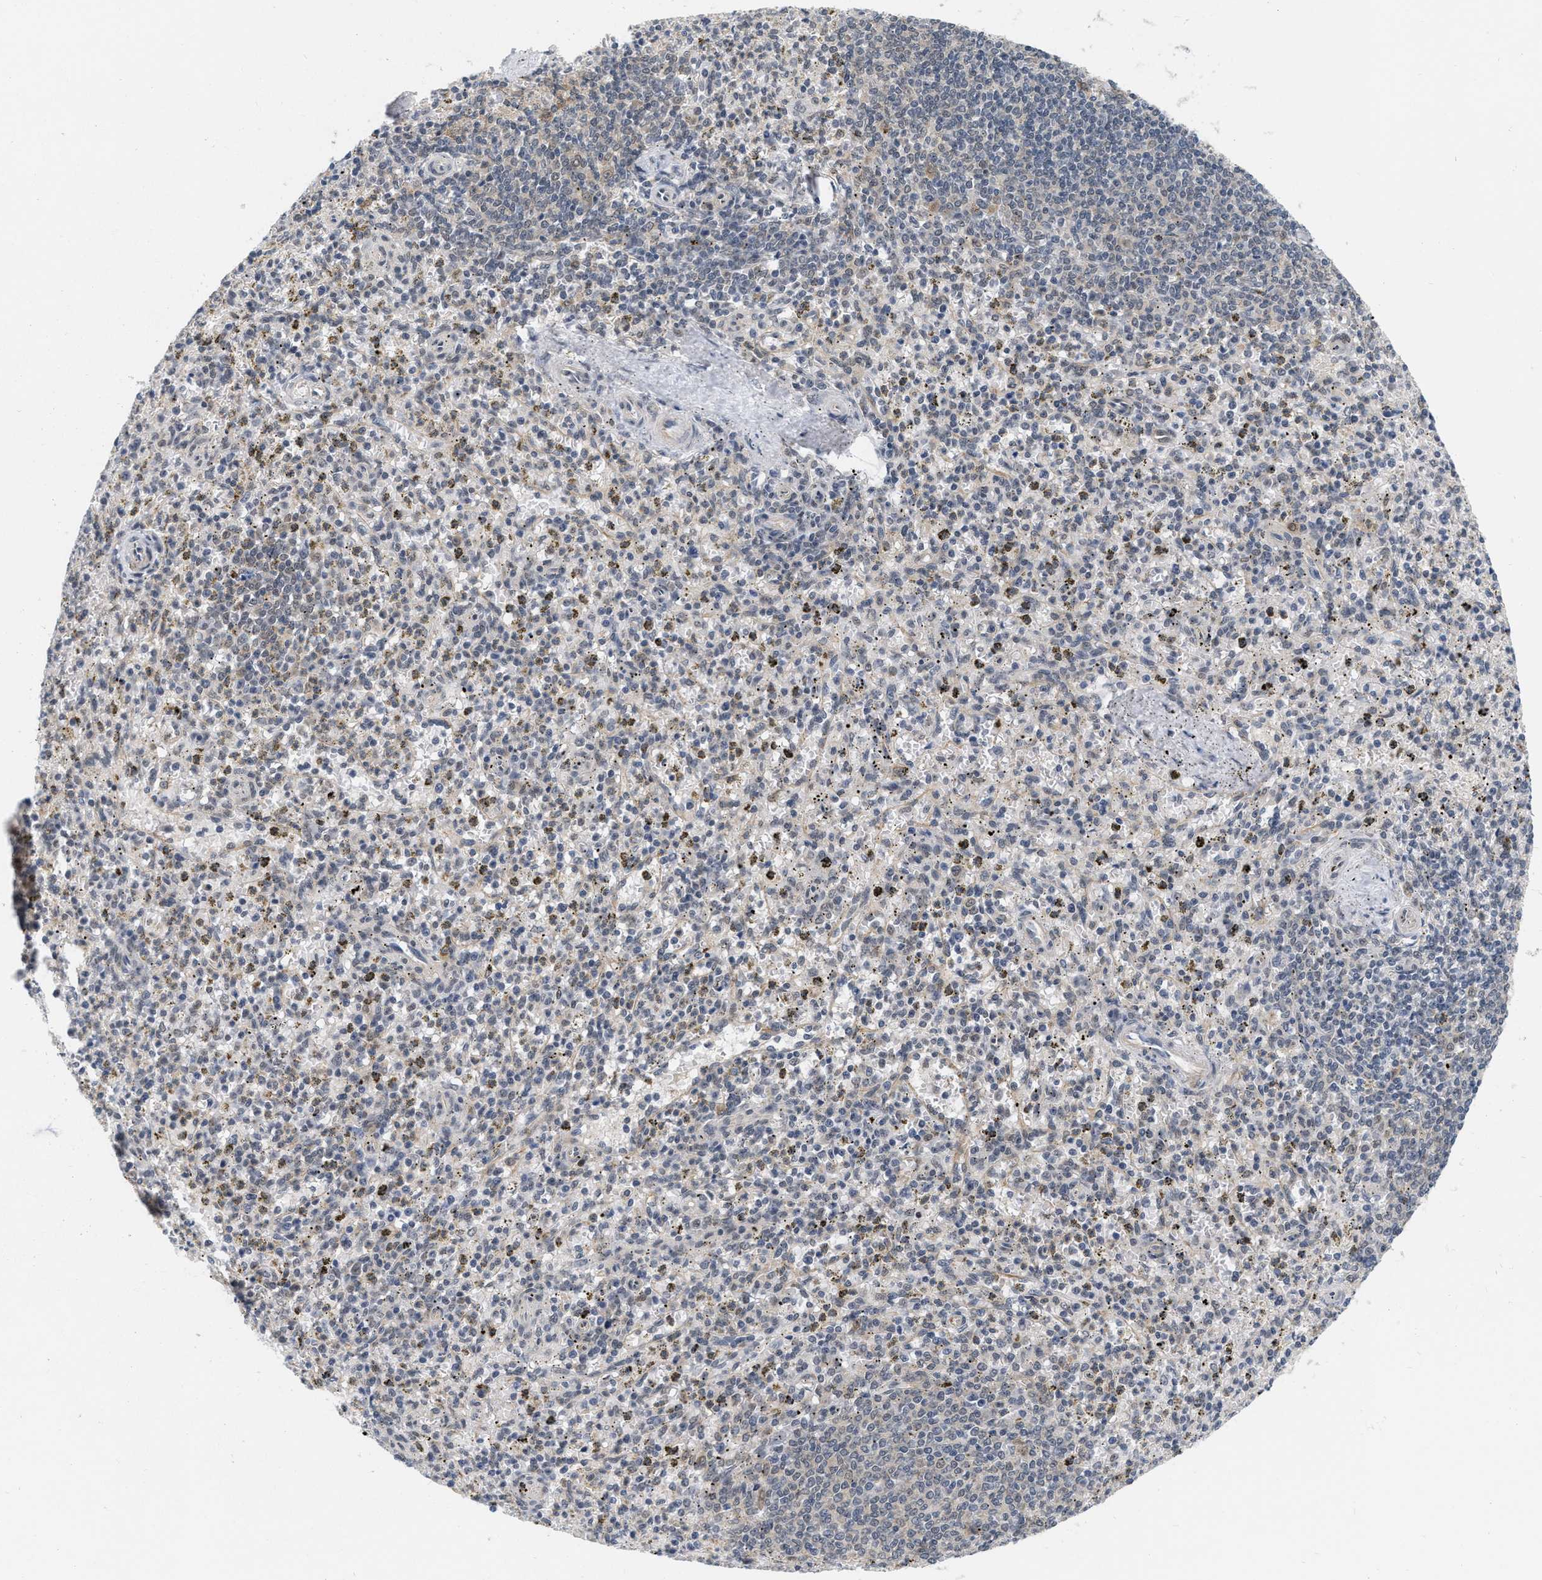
{"staining": {"intensity": "negative", "quantity": "none", "location": "none"}, "tissue": "spleen", "cell_type": "Cells in red pulp", "image_type": "normal", "snomed": [{"axis": "morphology", "description": "Normal tissue, NOS"}, {"axis": "topography", "description": "Spleen"}], "caption": "A high-resolution histopathology image shows immunohistochemistry staining of benign spleen, which reveals no significant expression in cells in red pulp. (DAB immunohistochemistry (IHC) with hematoxylin counter stain).", "gene": "RUVBL1", "patient": {"sex": "male", "age": 72}}